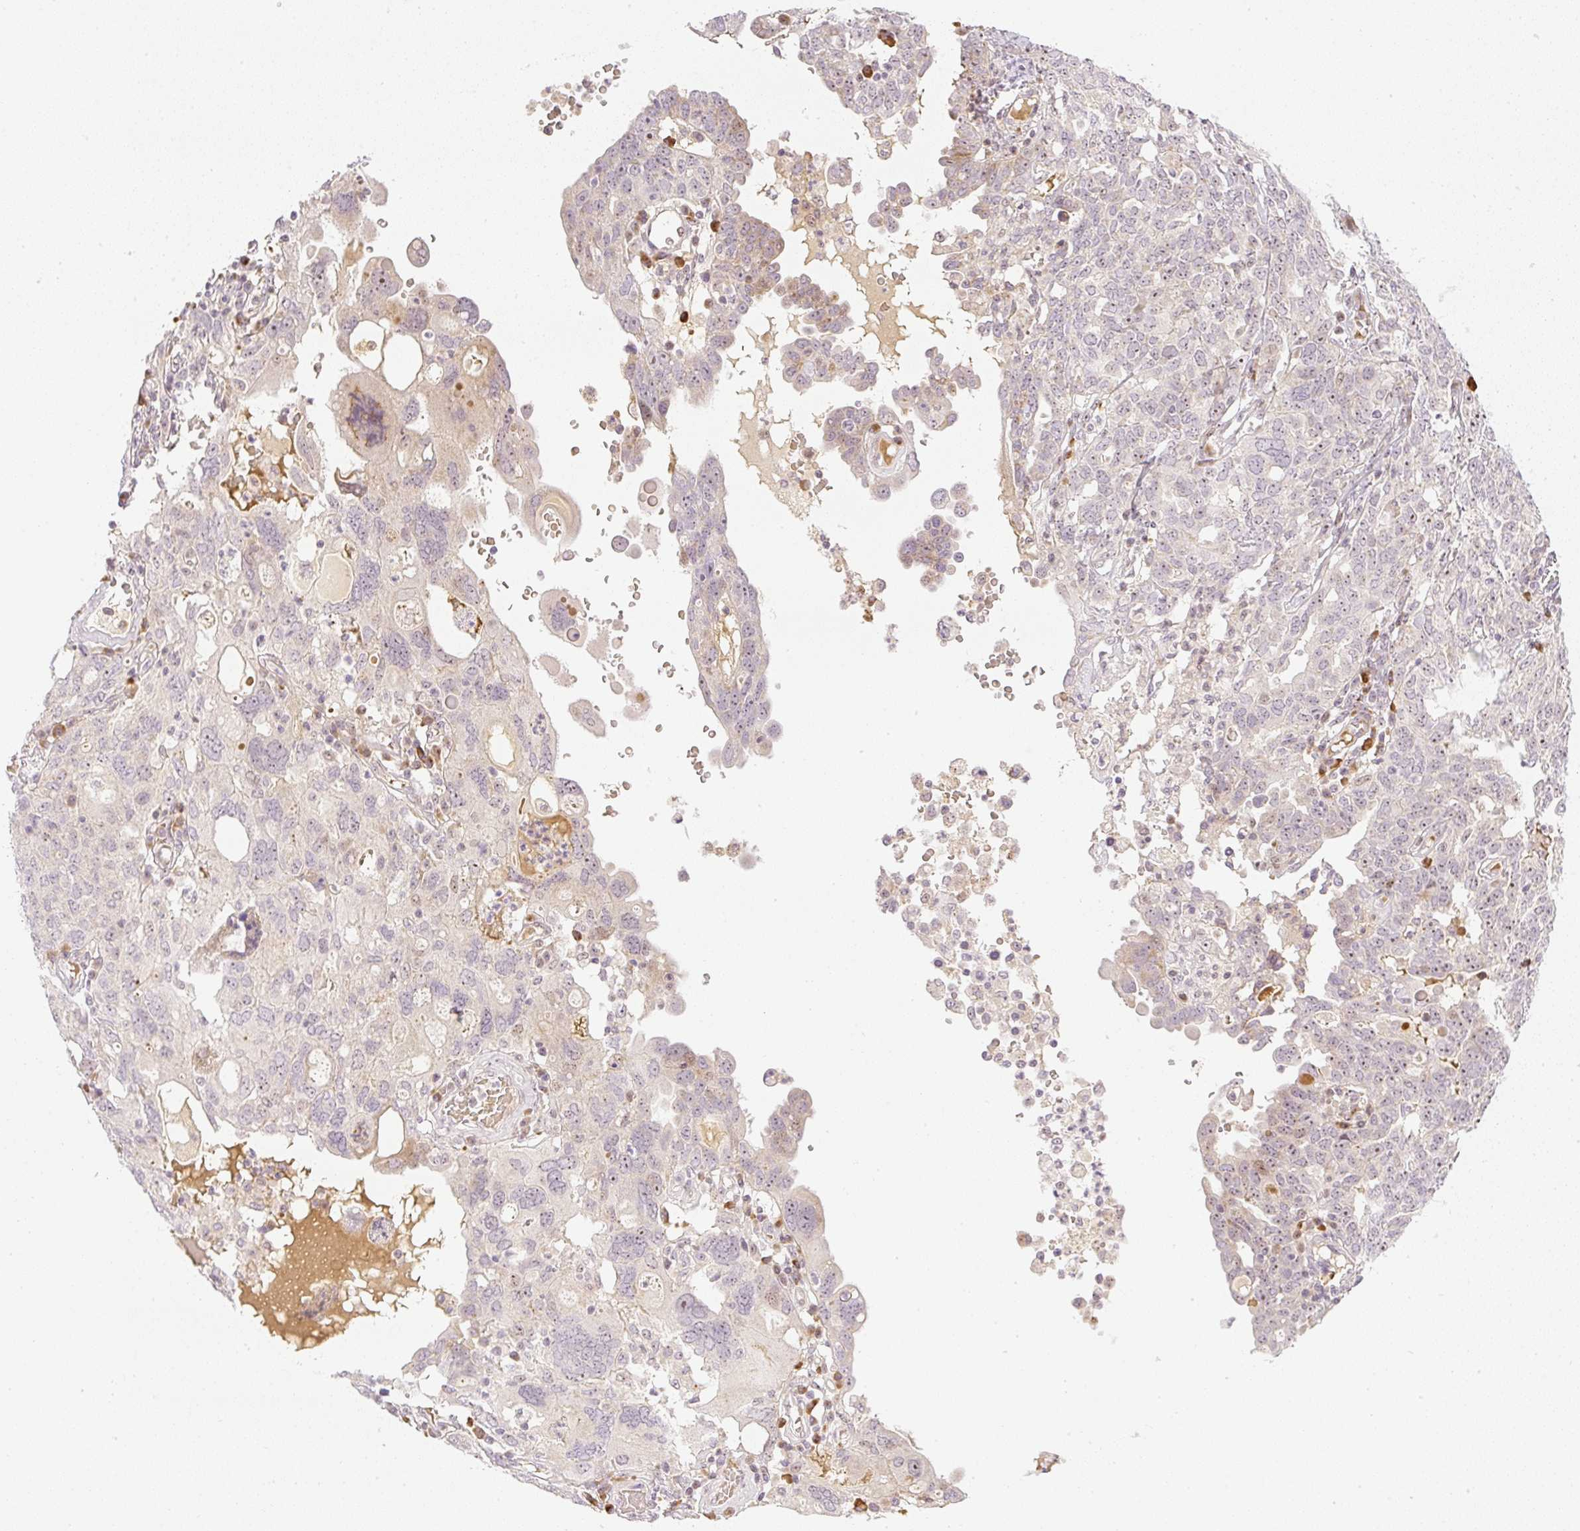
{"staining": {"intensity": "weak", "quantity": "25%-75%", "location": "nuclear"}, "tissue": "ovarian cancer", "cell_type": "Tumor cells", "image_type": "cancer", "snomed": [{"axis": "morphology", "description": "Carcinoma, endometroid"}, {"axis": "topography", "description": "Ovary"}], "caption": "Protein positivity by IHC displays weak nuclear positivity in about 25%-75% of tumor cells in ovarian cancer (endometroid carcinoma).", "gene": "AAR2", "patient": {"sex": "female", "age": 62}}